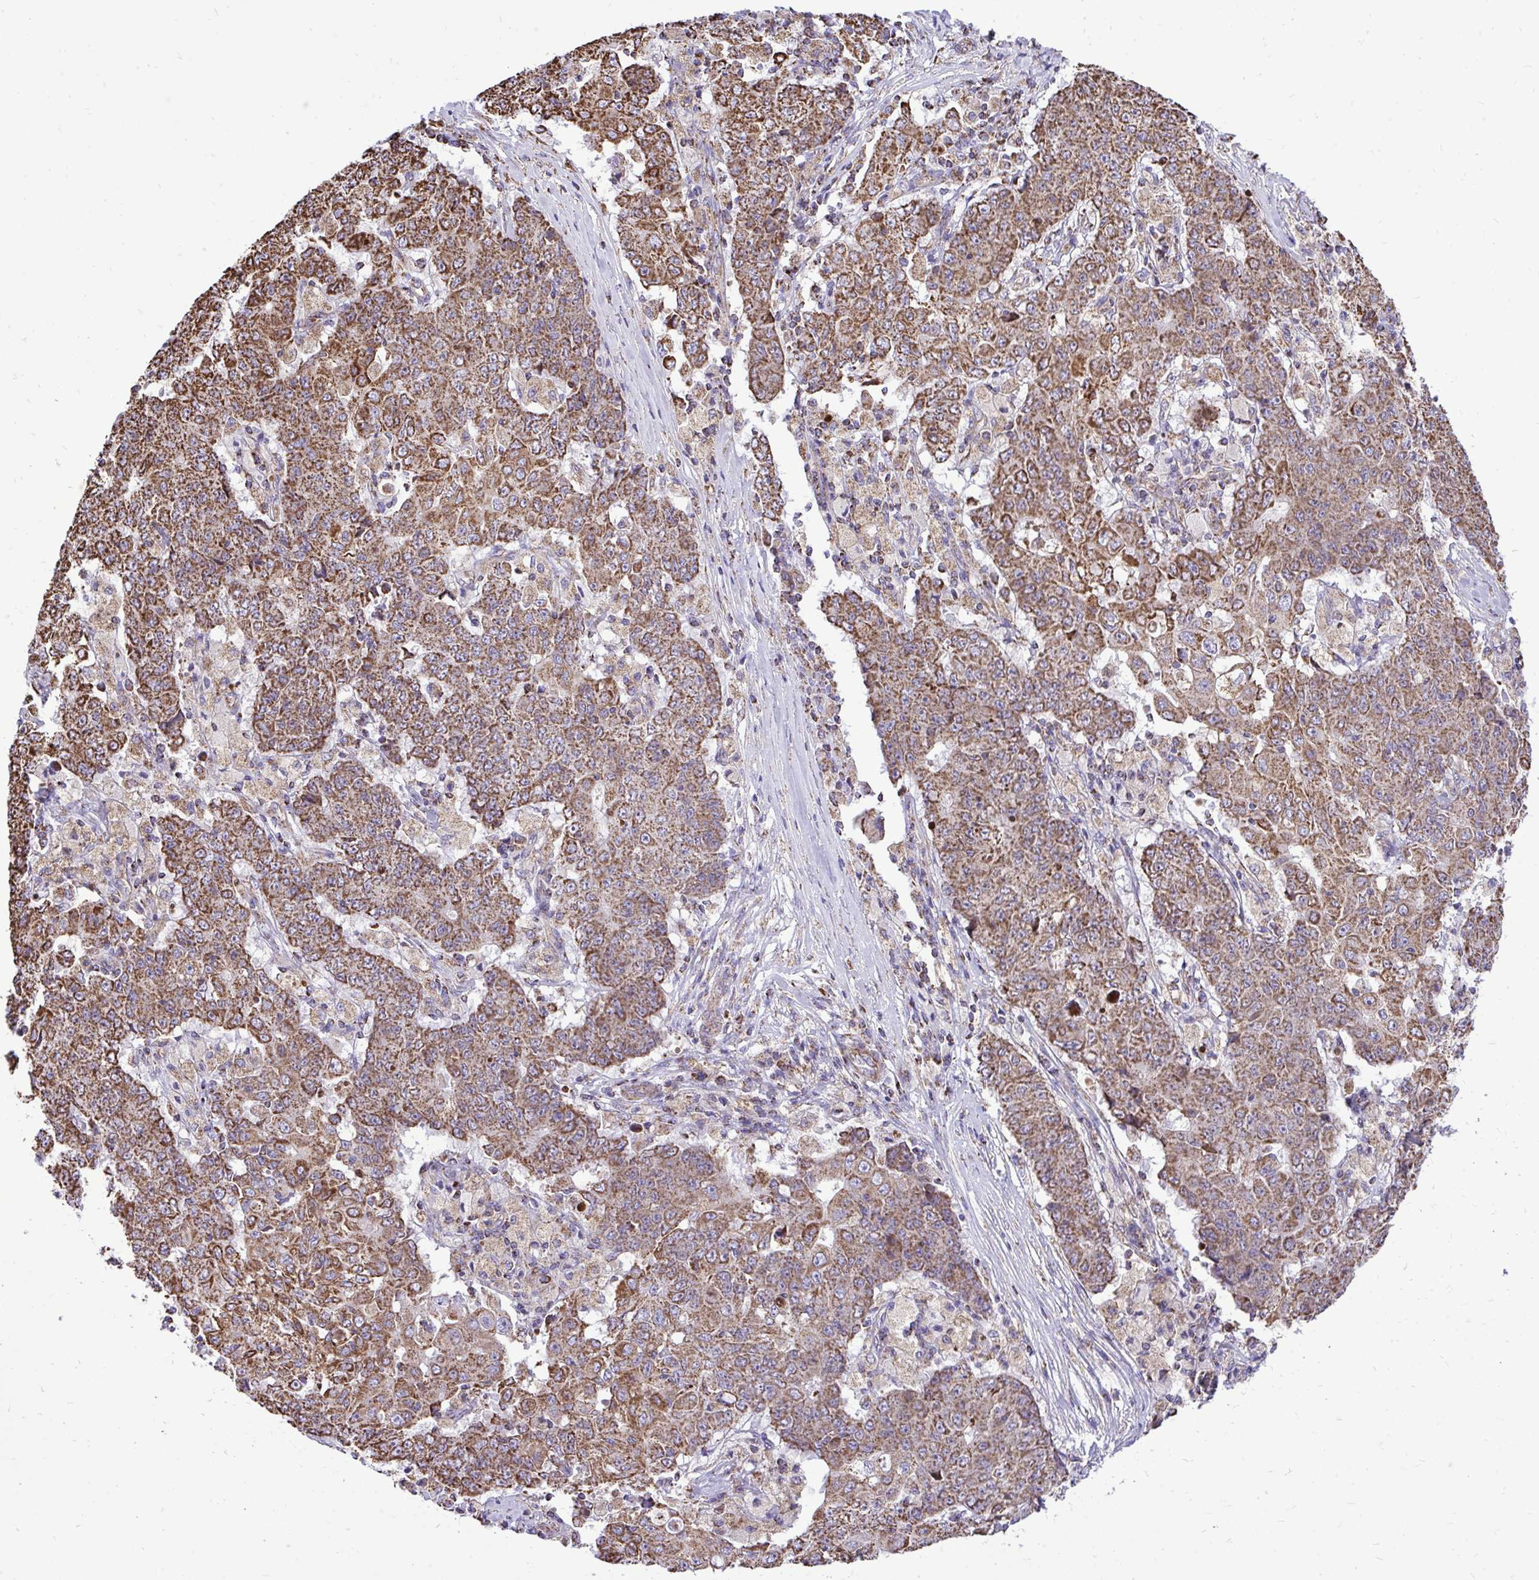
{"staining": {"intensity": "moderate", "quantity": ">75%", "location": "cytoplasmic/membranous"}, "tissue": "ovarian cancer", "cell_type": "Tumor cells", "image_type": "cancer", "snomed": [{"axis": "morphology", "description": "Carcinoma, endometroid"}, {"axis": "topography", "description": "Ovary"}], "caption": "Human ovarian cancer stained for a protein (brown) exhibits moderate cytoplasmic/membranous positive staining in approximately >75% of tumor cells.", "gene": "UBE2C", "patient": {"sex": "female", "age": 42}}